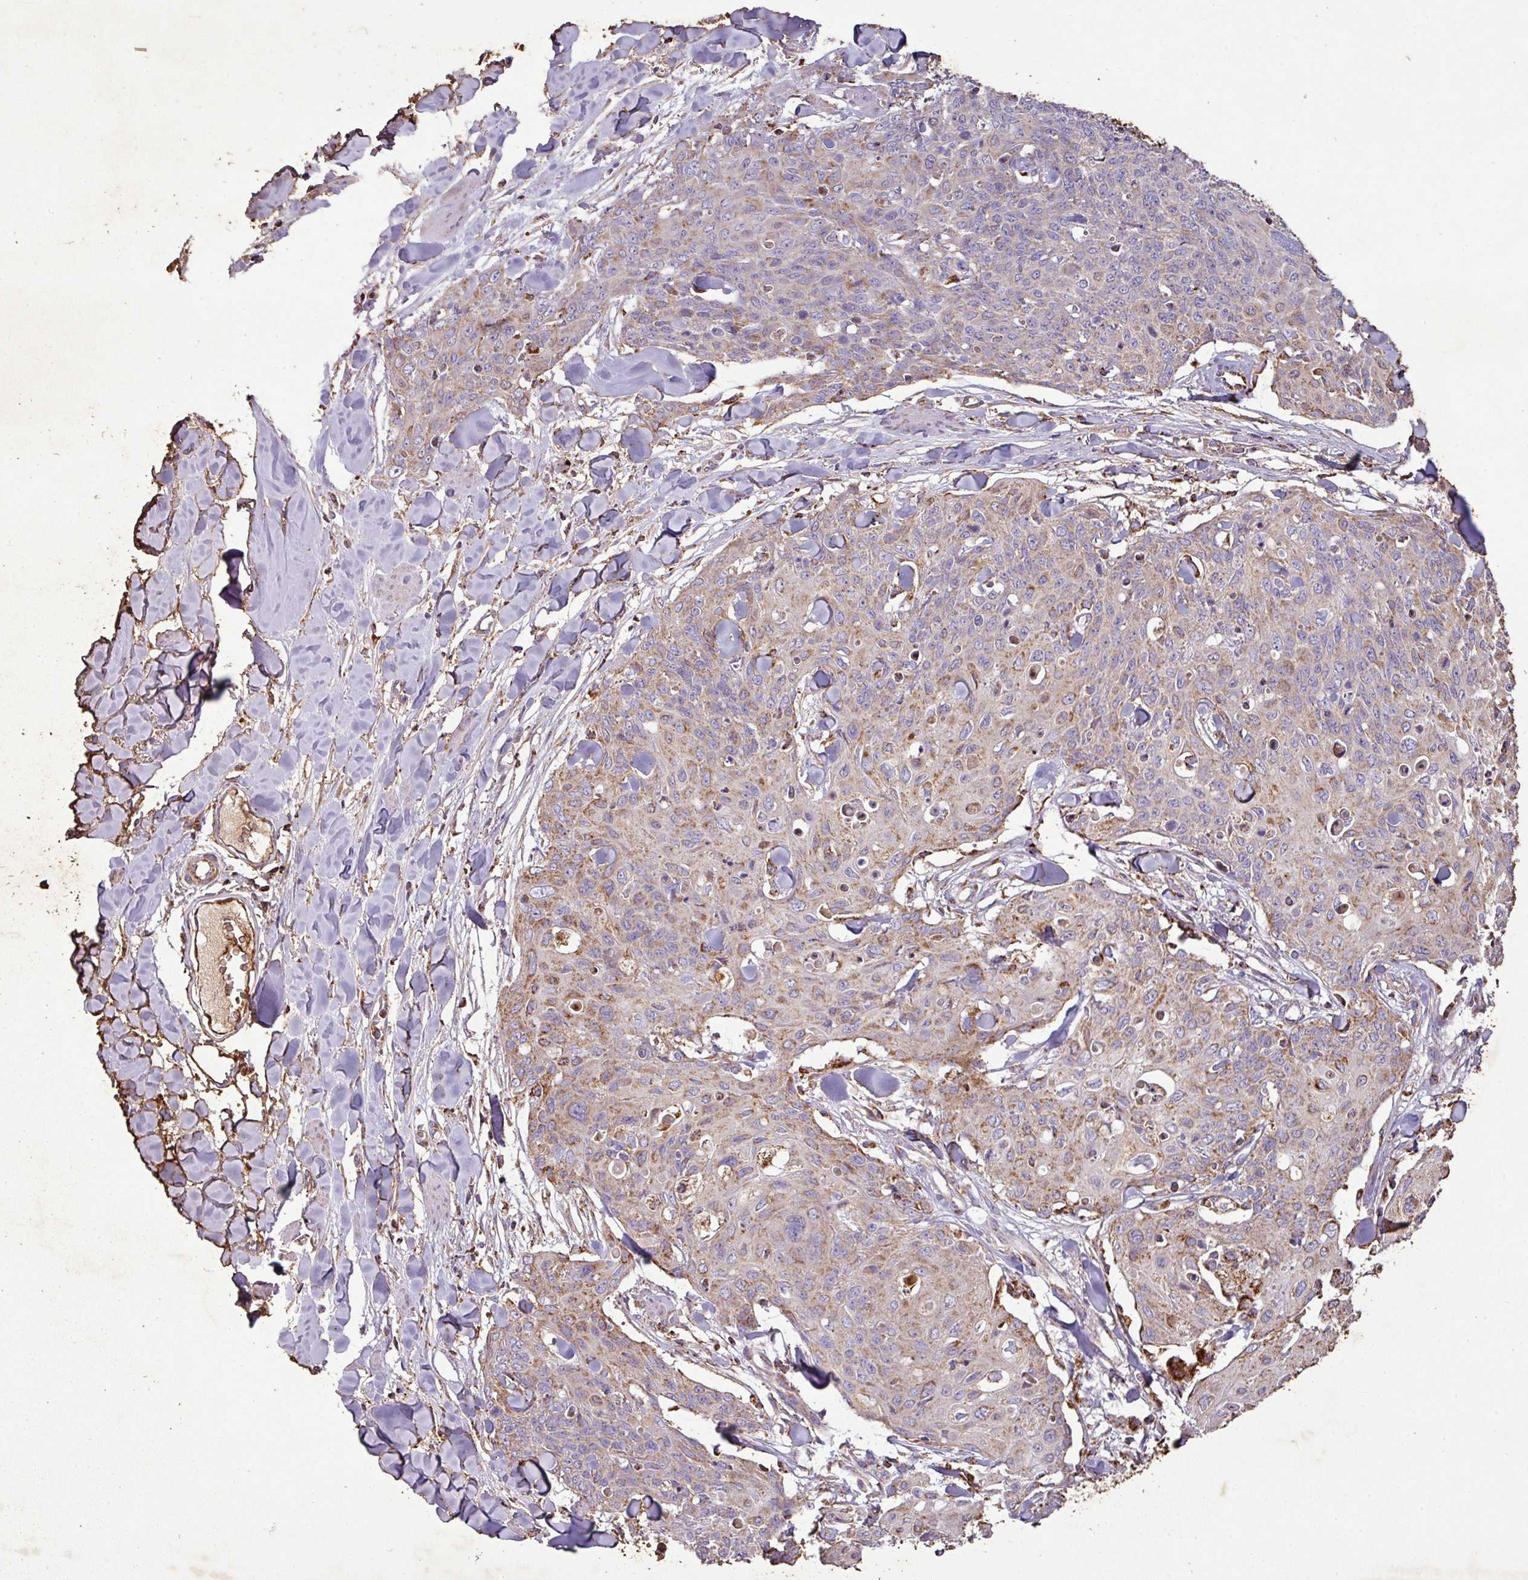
{"staining": {"intensity": "moderate", "quantity": "25%-75%", "location": "cytoplasmic/membranous"}, "tissue": "skin cancer", "cell_type": "Tumor cells", "image_type": "cancer", "snomed": [{"axis": "morphology", "description": "Squamous cell carcinoma, NOS"}, {"axis": "topography", "description": "Skin"}, {"axis": "topography", "description": "Vulva"}], "caption": "DAB immunohistochemical staining of human skin squamous cell carcinoma displays moderate cytoplasmic/membranous protein staining in approximately 25%-75% of tumor cells.", "gene": "SQOR", "patient": {"sex": "female", "age": 85}}